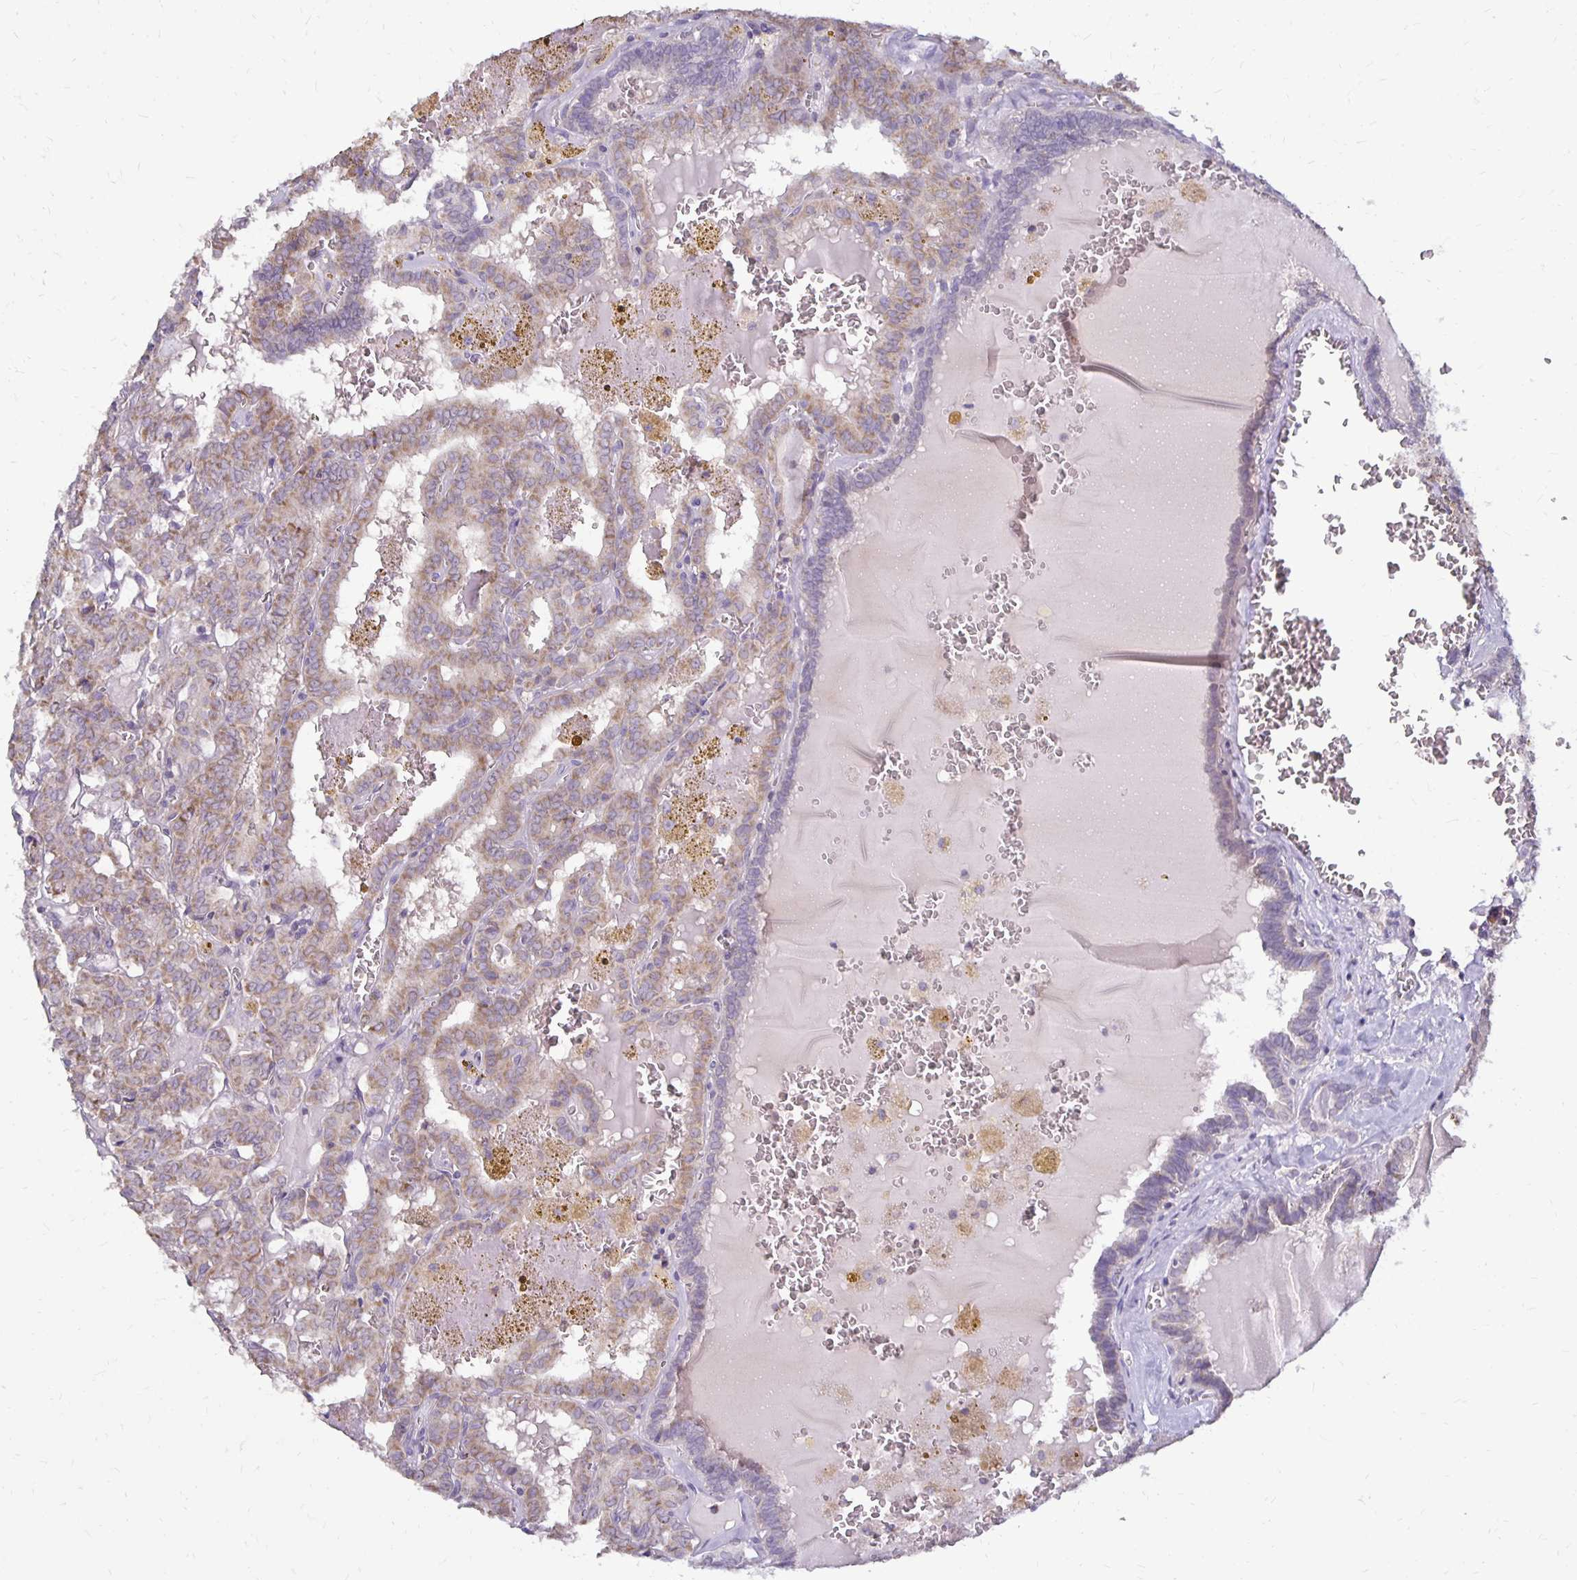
{"staining": {"intensity": "weak", "quantity": "25%-75%", "location": "cytoplasmic/membranous"}, "tissue": "thyroid cancer", "cell_type": "Tumor cells", "image_type": "cancer", "snomed": [{"axis": "morphology", "description": "Papillary adenocarcinoma, NOS"}, {"axis": "topography", "description": "Thyroid gland"}], "caption": "This is an image of immunohistochemistry staining of papillary adenocarcinoma (thyroid), which shows weak positivity in the cytoplasmic/membranous of tumor cells.", "gene": "IER3", "patient": {"sex": "female", "age": 39}}